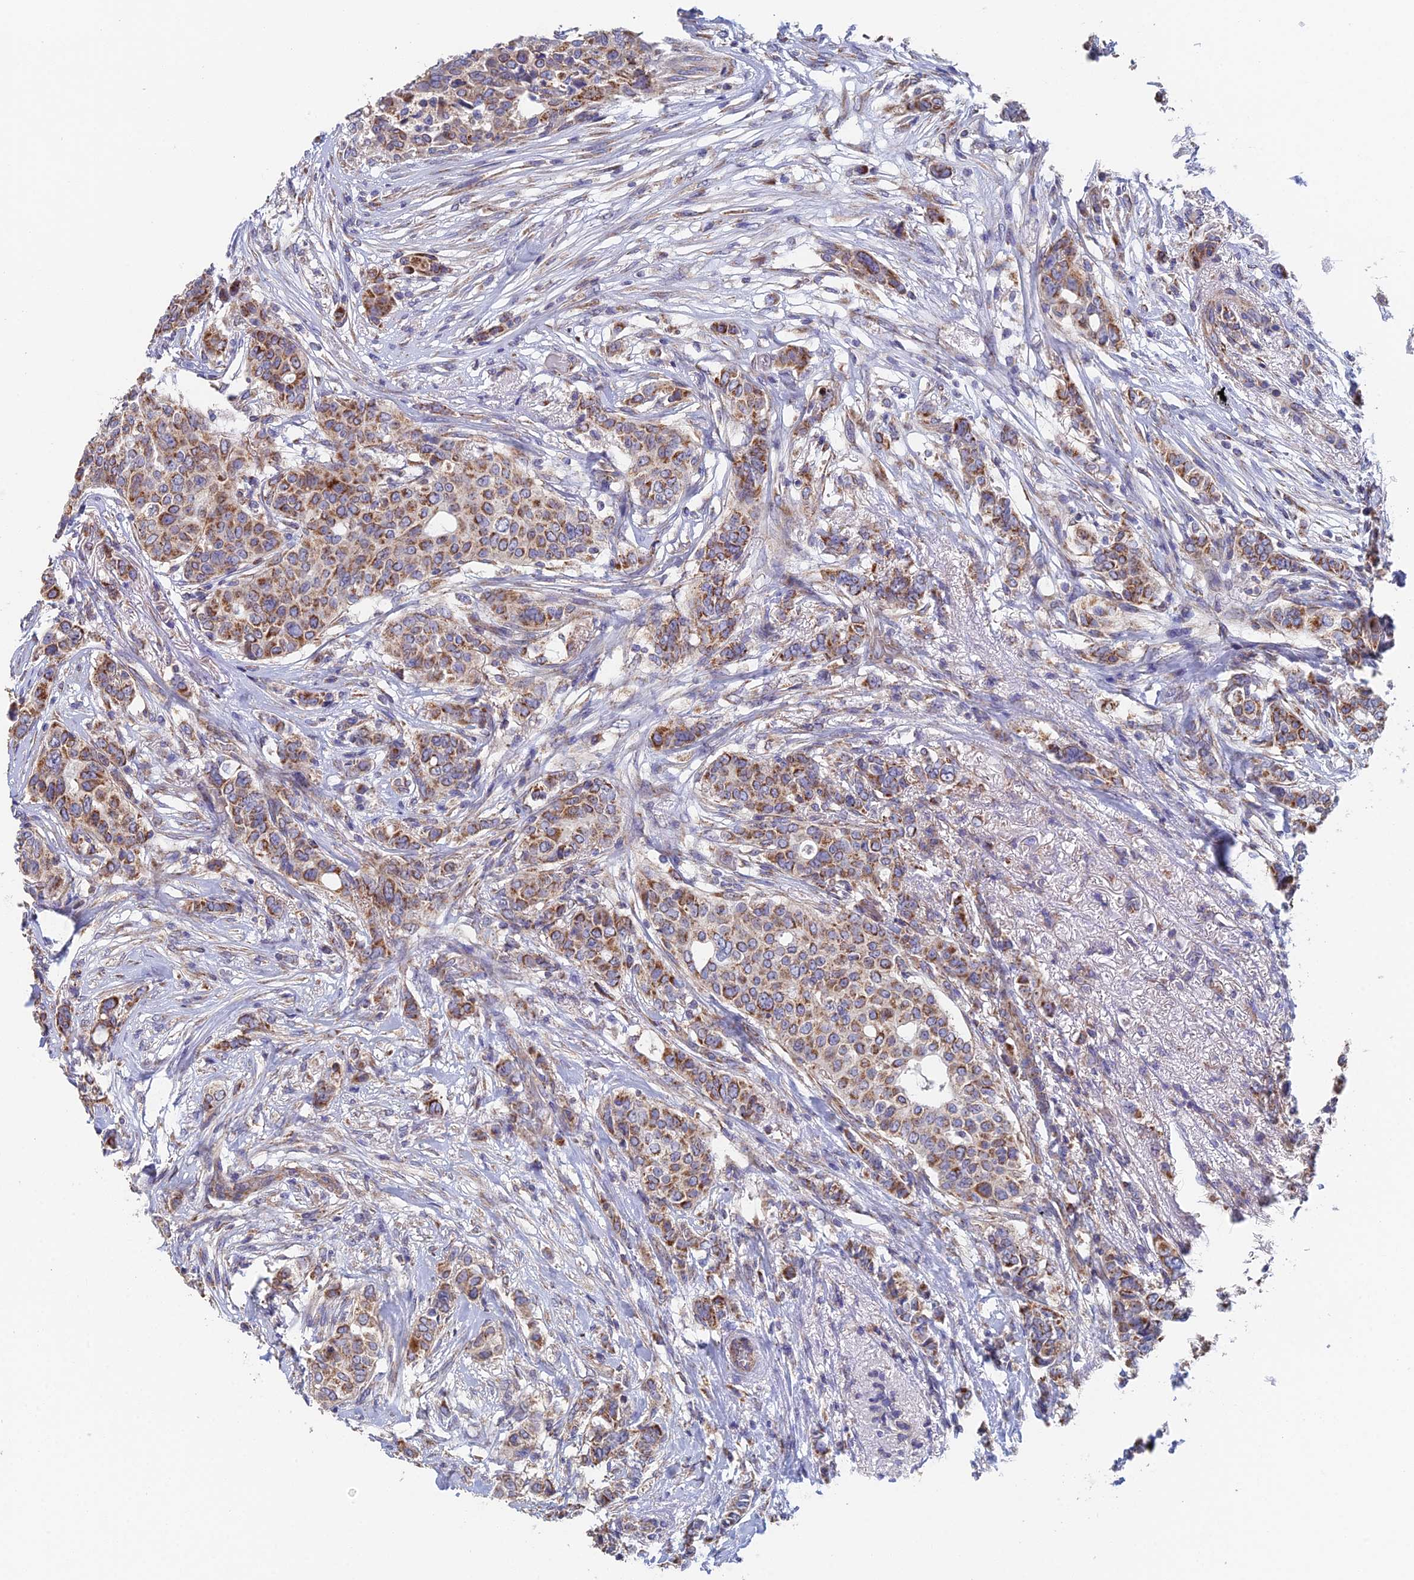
{"staining": {"intensity": "strong", "quantity": "25%-75%", "location": "cytoplasmic/membranous"}, "tissue": "breast cancer", "cell_type": "Tumor cells", "image_type": "cancer", "snomed": [{"axis": "morphology", "description": "Lobular carcinoma"}, {"axis": "topography", "description": "Breast"}], "caption": "DAB immunohistochemical staining of breast lobular carcinoma displays strong cytoplasmic/membranous protein expression in approximately 25%-75% of tumor cells.", "gene": "ECSIT", "patient": {"sex": "female", "age": 51}}